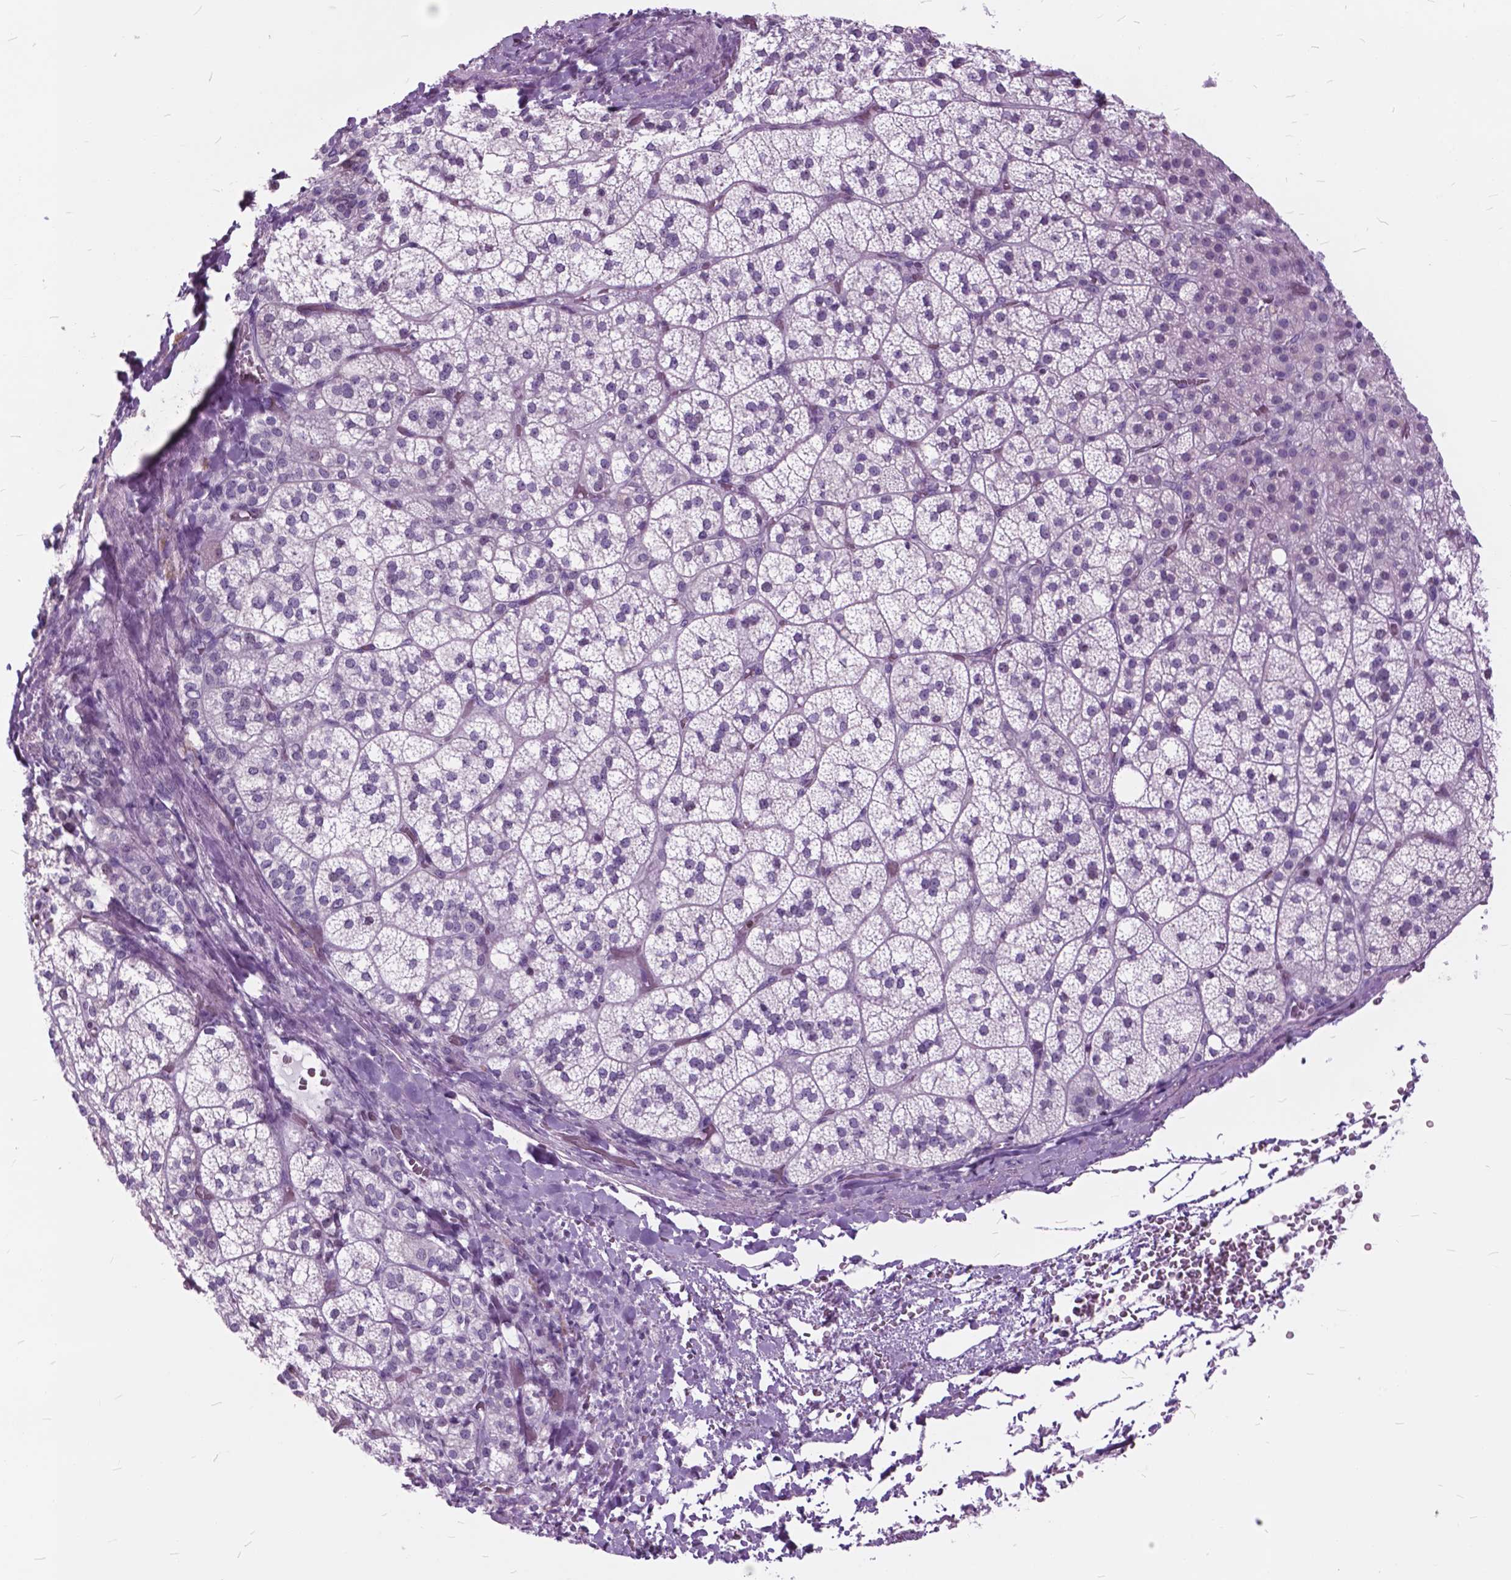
{"staining": {"intensity": "negative", "quantity": "none", "location": "none"}, "tissue": "adrenal gland", "cell_type": "Glandular cells", "image_type": "normal", "snomed": [{"axis": "morphology", "description": "Normal tissue, NOS"}, {"axis": "topography", "description": "Adrenal gland"}], "caption": "Immunohistochemical staining of benign human adrenal gland reveals no significant staining in glandular cells.", "gene": "SP140", "patient": {"sex": "female", "age": 60}}